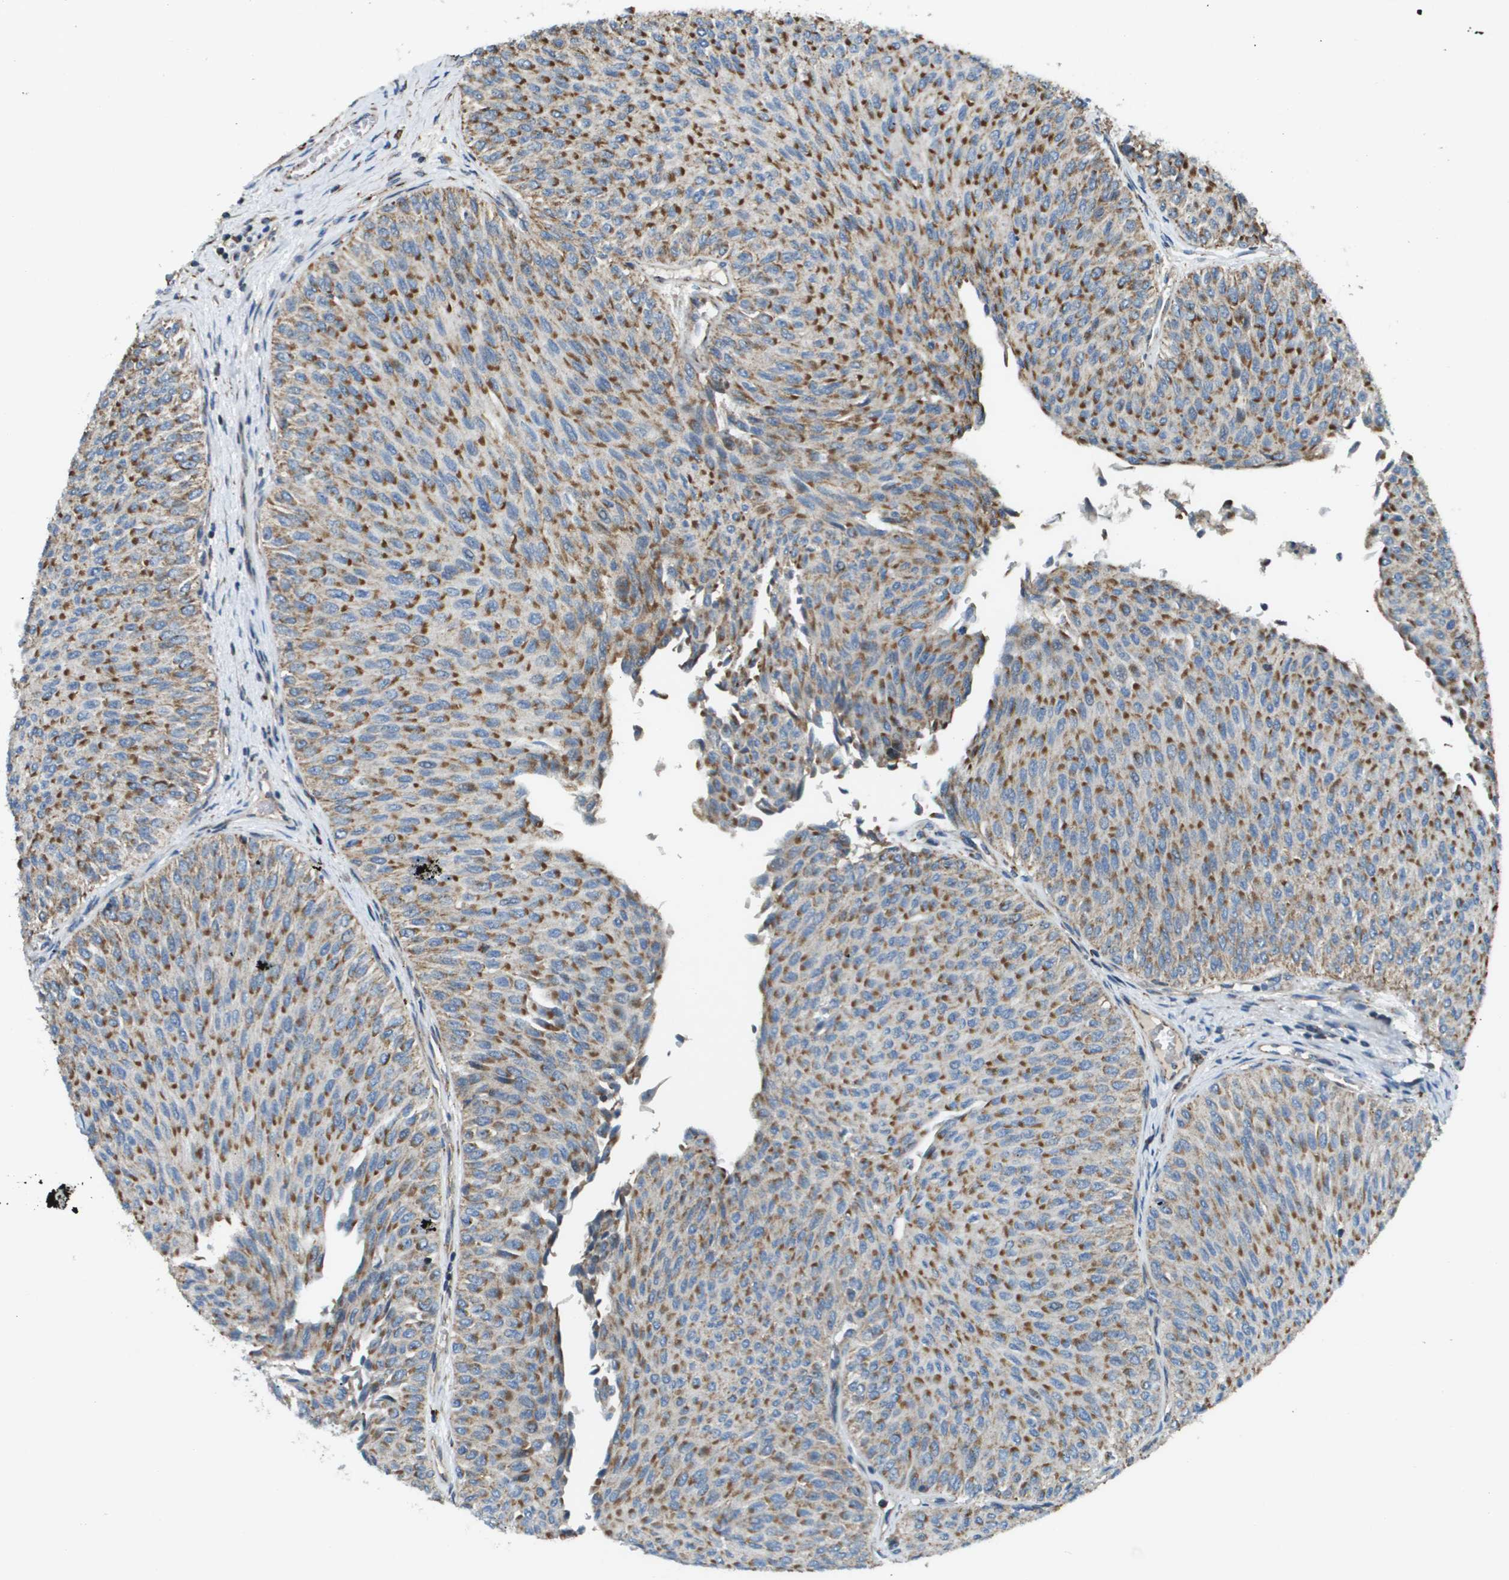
{"staining": {"intensity": "moderate", "quantity": ">75%", "location": "cytoplasmic/membranous"}, "tissue": "urothelial cancer", "cell_type": "Tumor cells", "image_type": "cancer", "snomed": [{"axis": "morphology", "description": "Urothelial carcinoma, Low grade"}, {"axis": "topography", "description": "Urinary bladder"}], "caption": "Protein staining of urothelial carcinoma (low-grade) tissue reveals moderate cytoplasmic/membranous staining in about >75% of tumor cells. (Brightfield microscopy of DAB IHC at high magnification).", "gene": "NRK", "patient": {"sex": "male", "age": 78}}